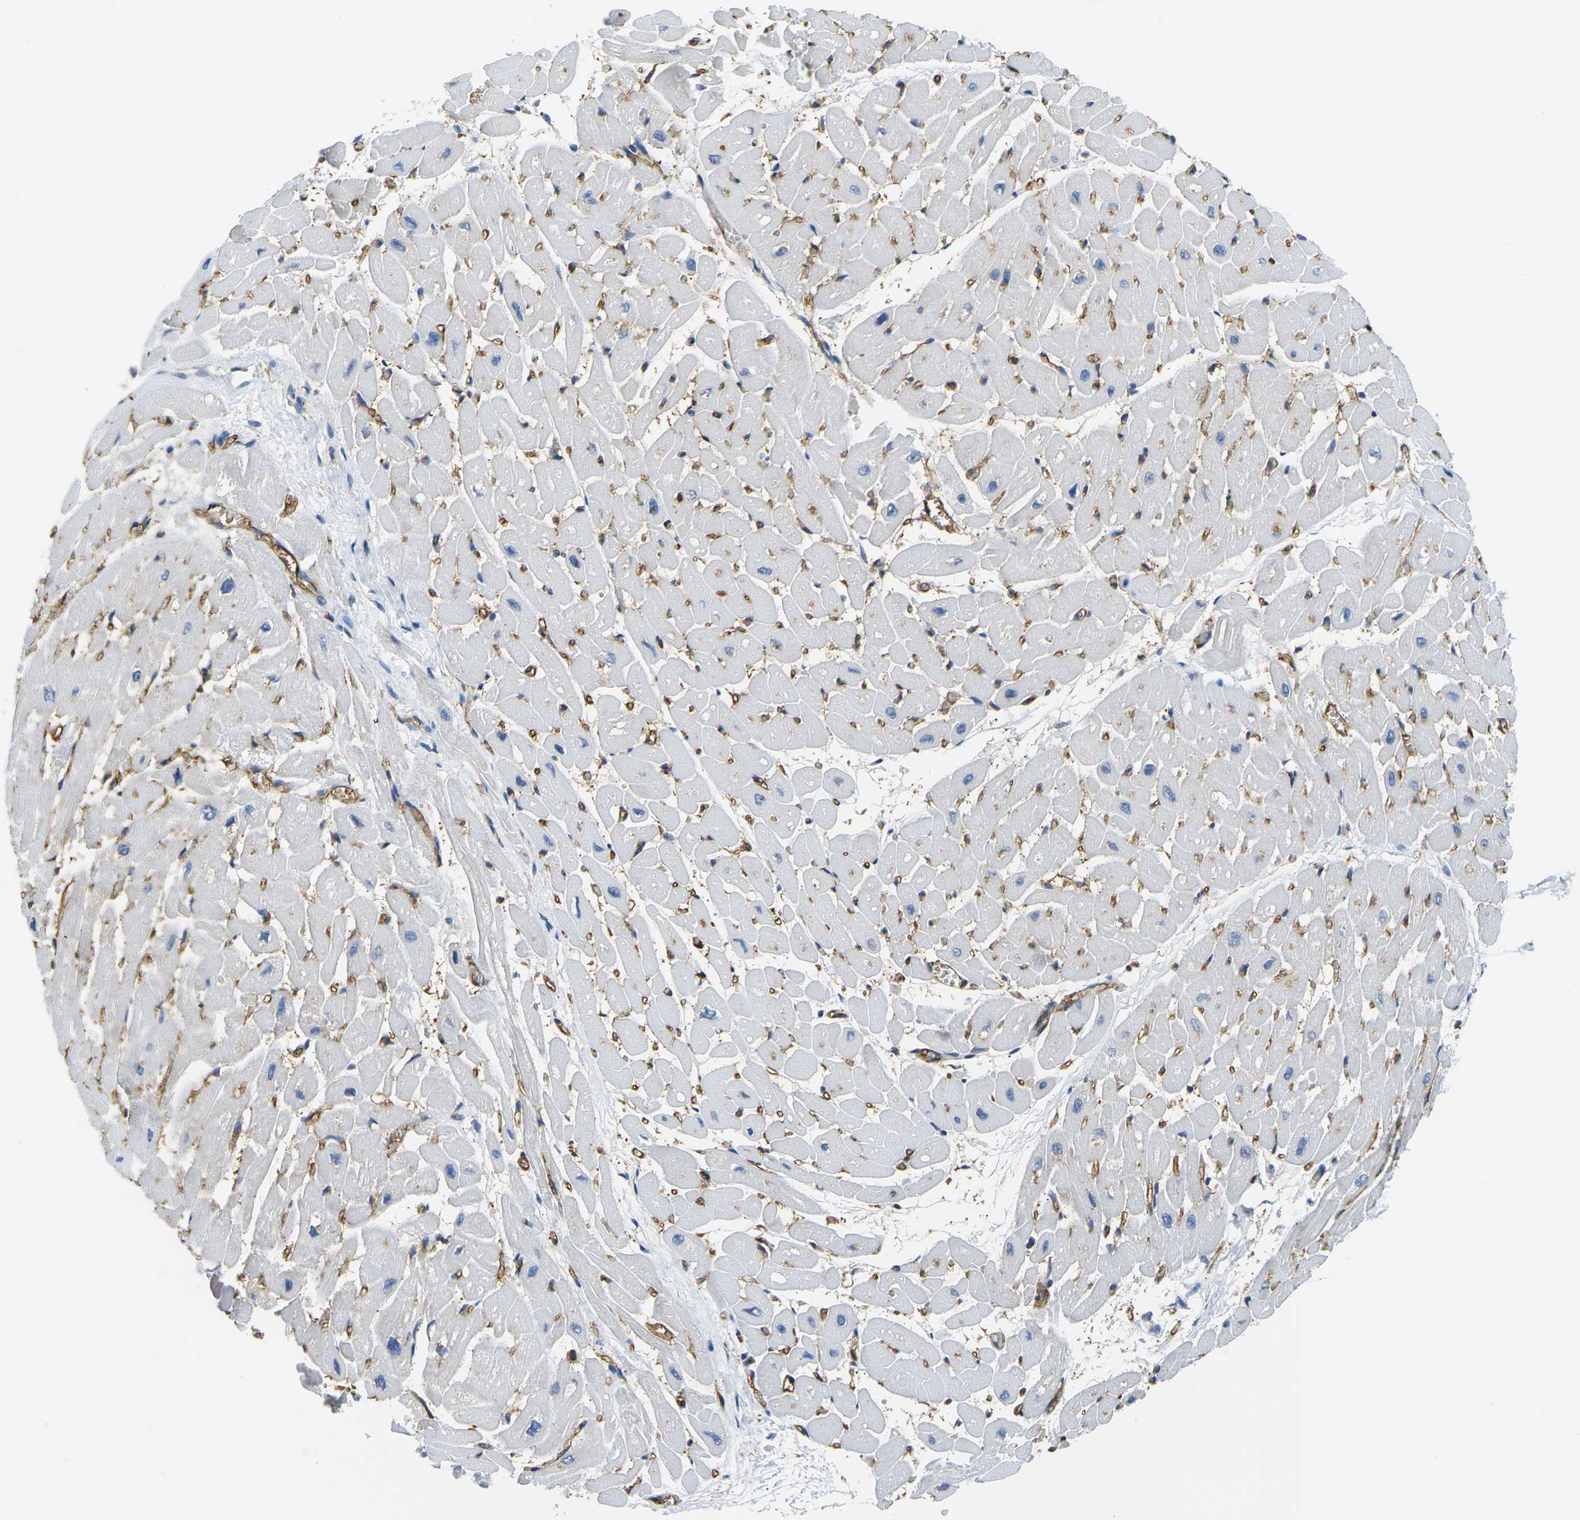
{"staining": {"intensity": "moderate", "quantity": "<25%", "location": "cytoplasmic/membranous"}, "tissue": "heart muscle", "cell_type": "Cardiomyocytes", "image_type": "normal", "snomed": [{"axis": "morphology", "description": "Normal tissue, NOS"}, {"axis": "topography", "description": "Heart"}], "caption": "About <25% of cardiomyocytes in benign human heart muscle display moderate cytoplasmic/membranous protein staining as visualized by brown immunohistochemical staining.", "gene": "FAM110D", "patient": {"sex": "male", "age": 45}}